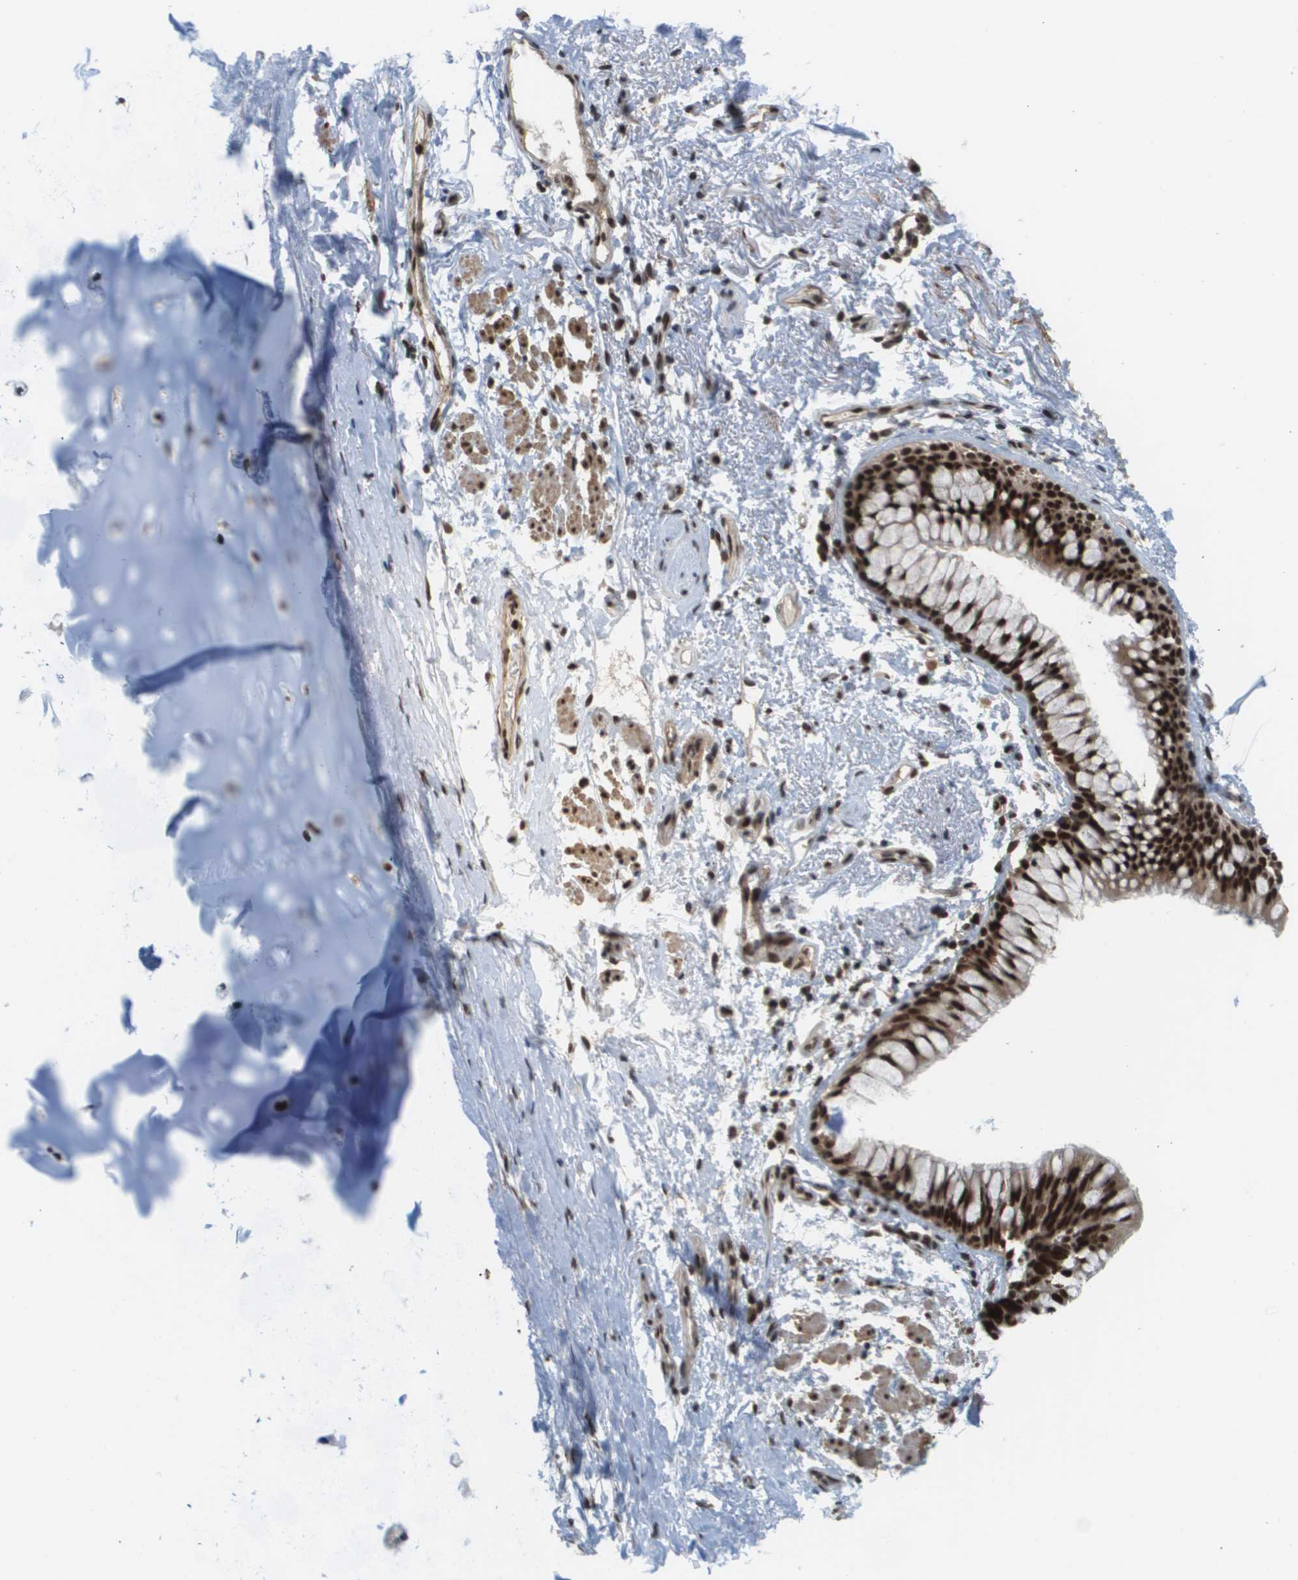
{"staining": {"intensity": "moderate", "quantity": ">75%", "location": "nuclear"}, "tissue": "adipose tissue", "cell_type": "Adipocytes", "image_type": "normal", "snomed": [{"axis": "morphology", "description": "Normal tissue, NOS"}, {"axis": "topography", "description": "Cartilage tissue"}, {"axis": "topography", "description": "Bronchus"}], "caption": "The micrograph reveals a brown stain indicating the presence of a protein in the nuclear of adipocytes in adipose tissue. (DAB (3,3'-diaminobenzidine) IHC, brown staining for protein, blue staining for nuclei).", "gene": "PRCC", "patient": {"sex": "female", "age": 73}}